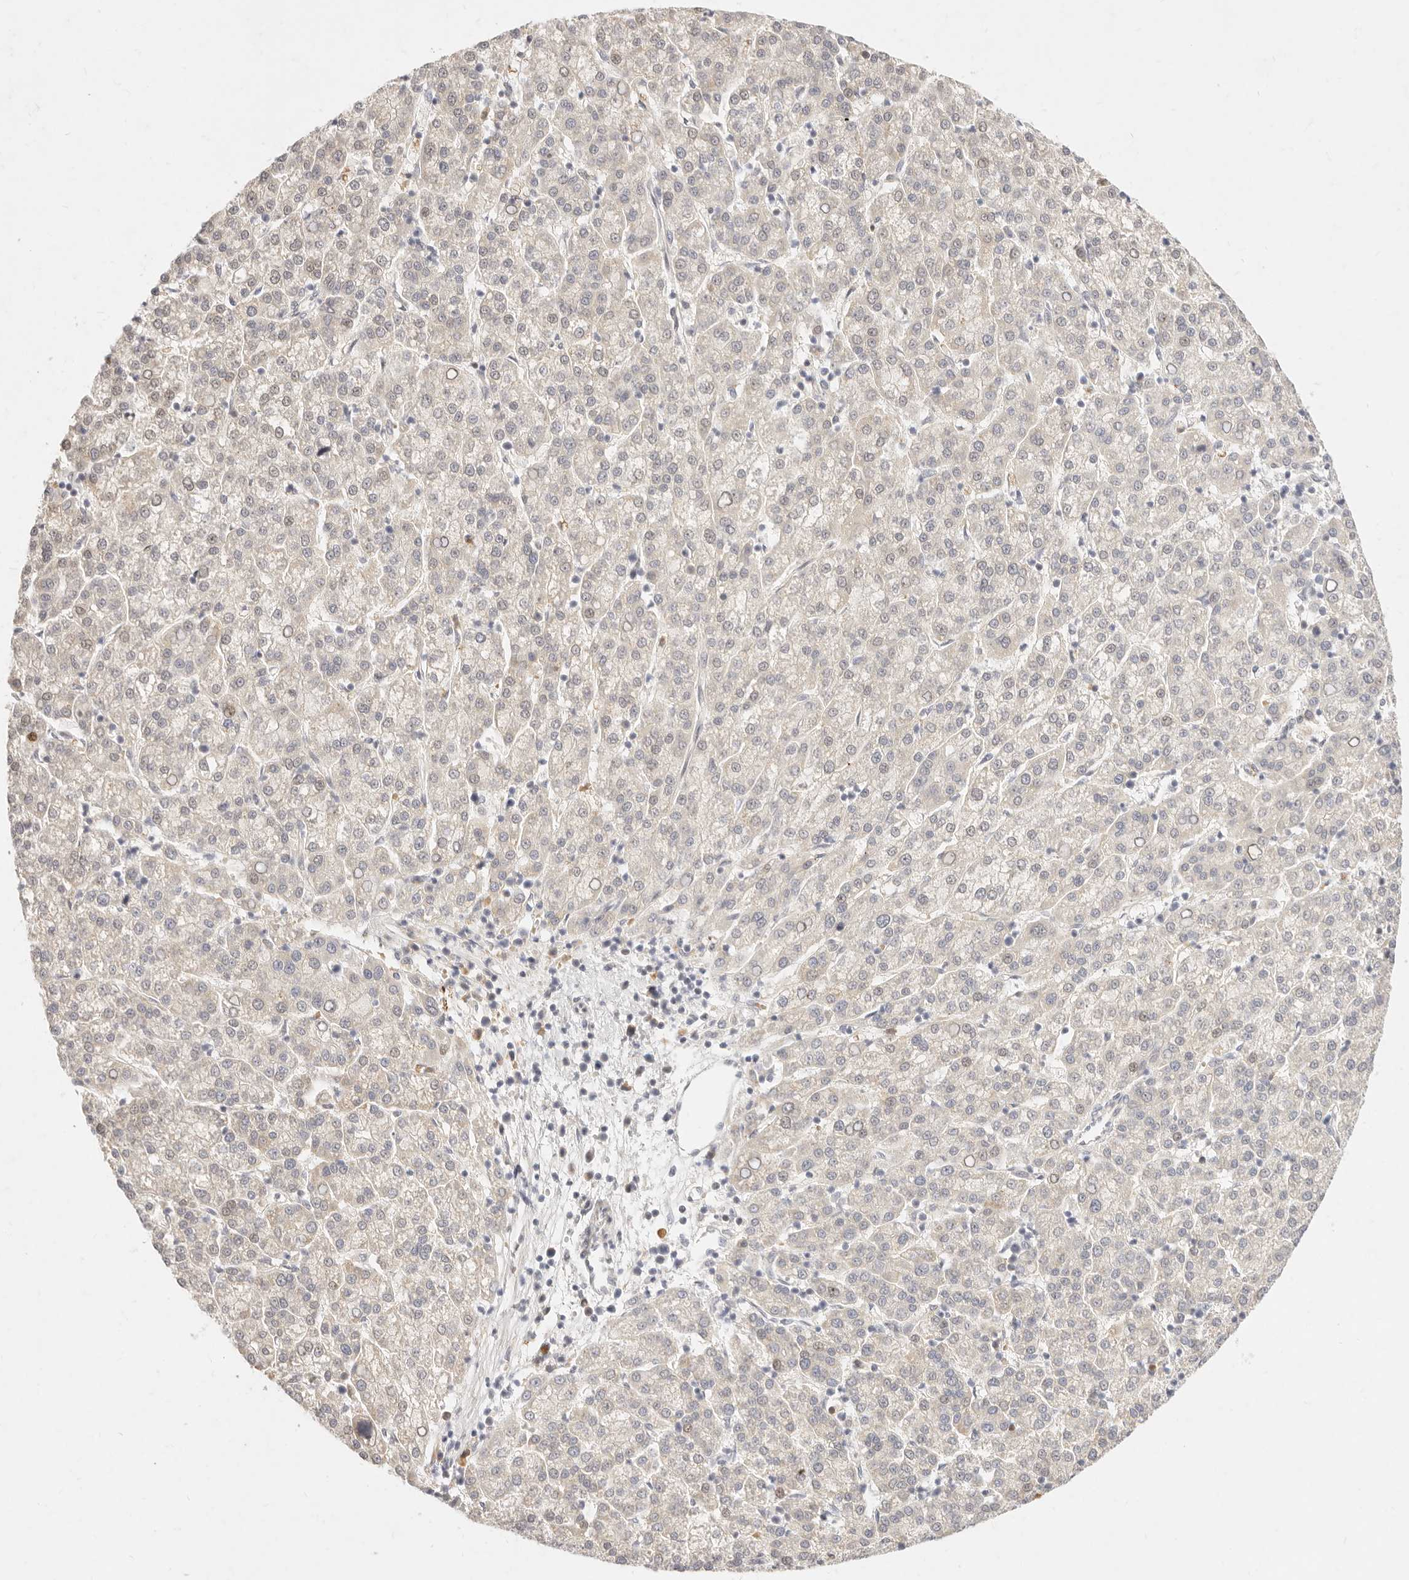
{"staining": {"intensity": "negative", "quantity": "none", "location": "none"}, "tissue": "liver cancer", "cell_type": "Tumor cells", "image_type": "cancer", "snomed": [{"axis": "morphology", "description": "Carcinoma, Hepatocellular, NOS"}, {"axis": "topography", "description": "Liver"}], "caption": "Image shows no protein expression in tumor cells of liver cancer tissue.", "gene": "ASCL3", "patient": {"sex": "female", "age": 58}}